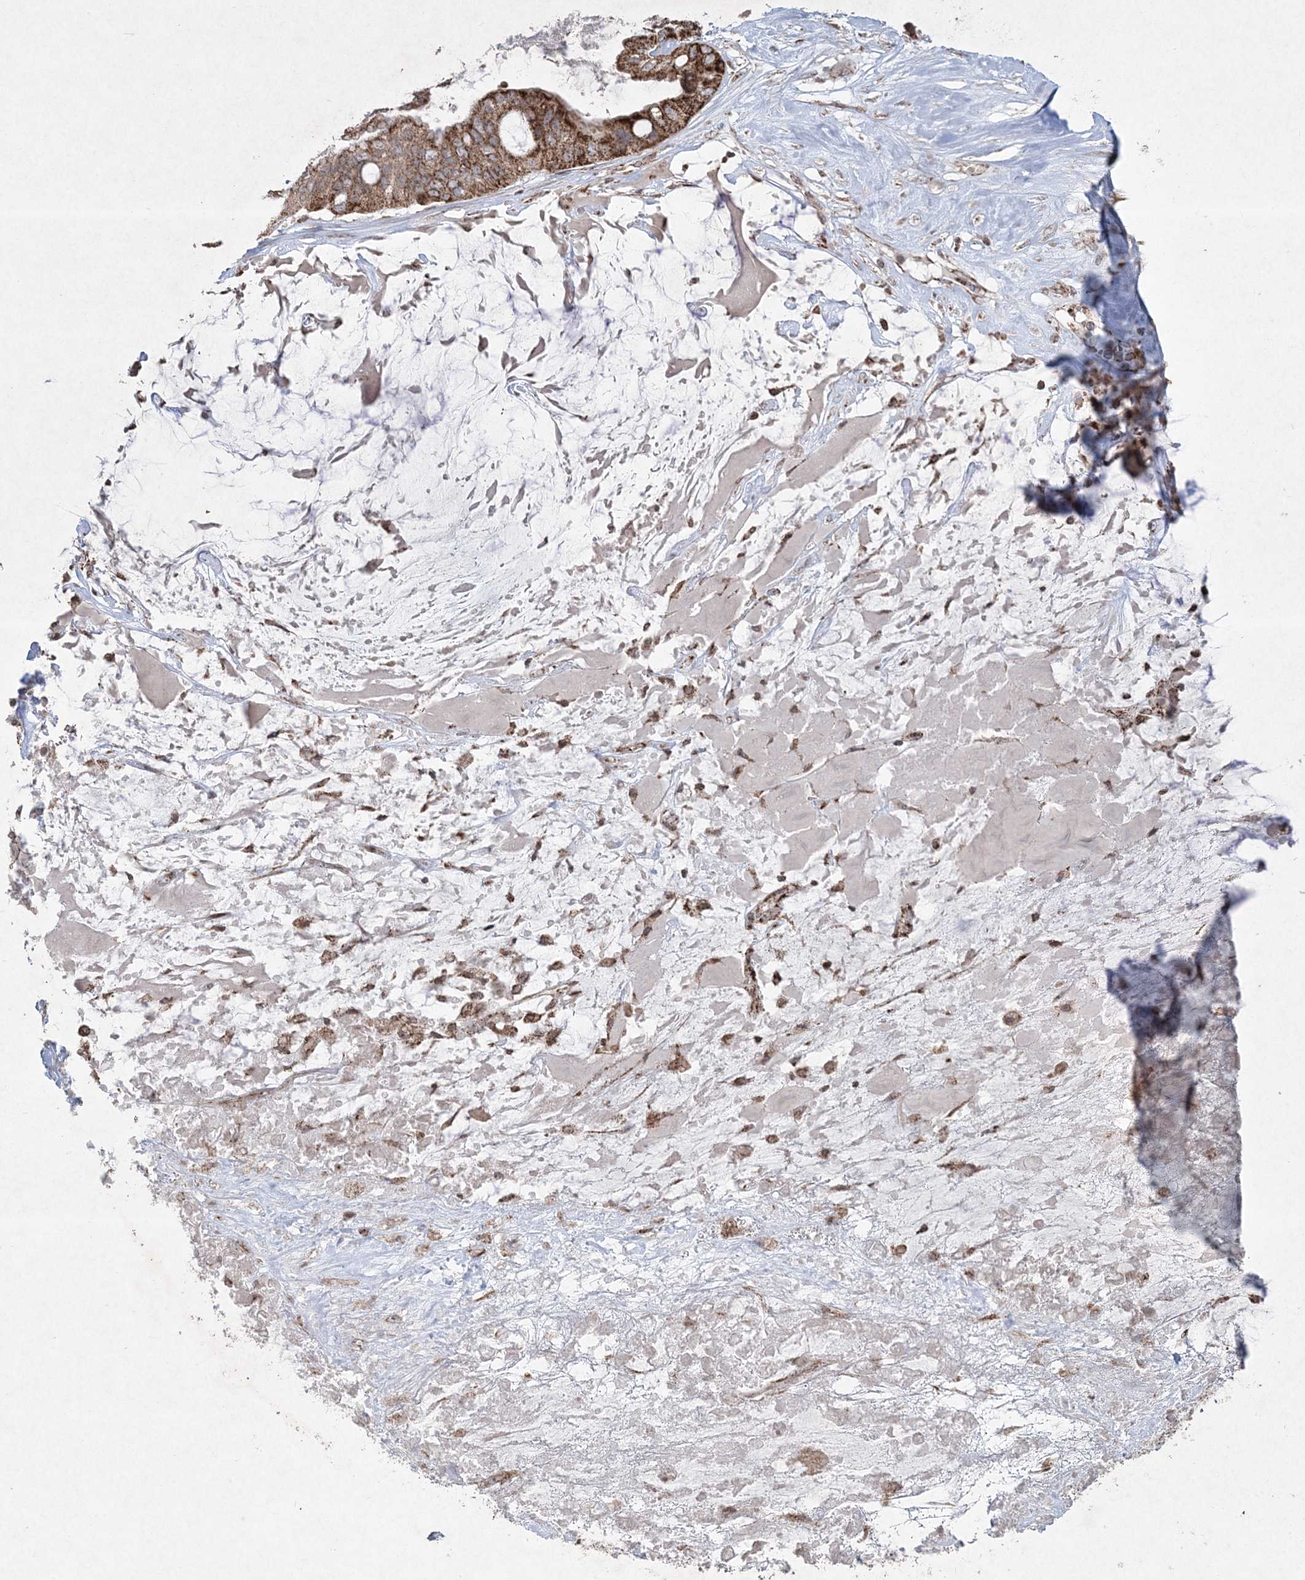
{"staining": {"intensity": "strong", "quantity": ">75%", "location": "cytoplasmic/membranous"}, "tissue": "ovarian cancer", "cell_type": "Tumor cells", "image_type": "cancer", "snomed": [{"axis": "morphology", "description": "Cystadenocarcinoma, mucinous, NOS"}, {"axis": "topography", "description": "Ovary"}], "caption": "Immunohistochemical staining of ovarian cancer (mucinous cystadenocarcinoma) exhibits high levels of strong cytoplasmic/membranous protein expression in approximately >75% of tumor cells. (IHC, brightfield microscopy, high magnification).", "gene": "LRPPRC", "patient": {"sex": "female", "age": 80}}